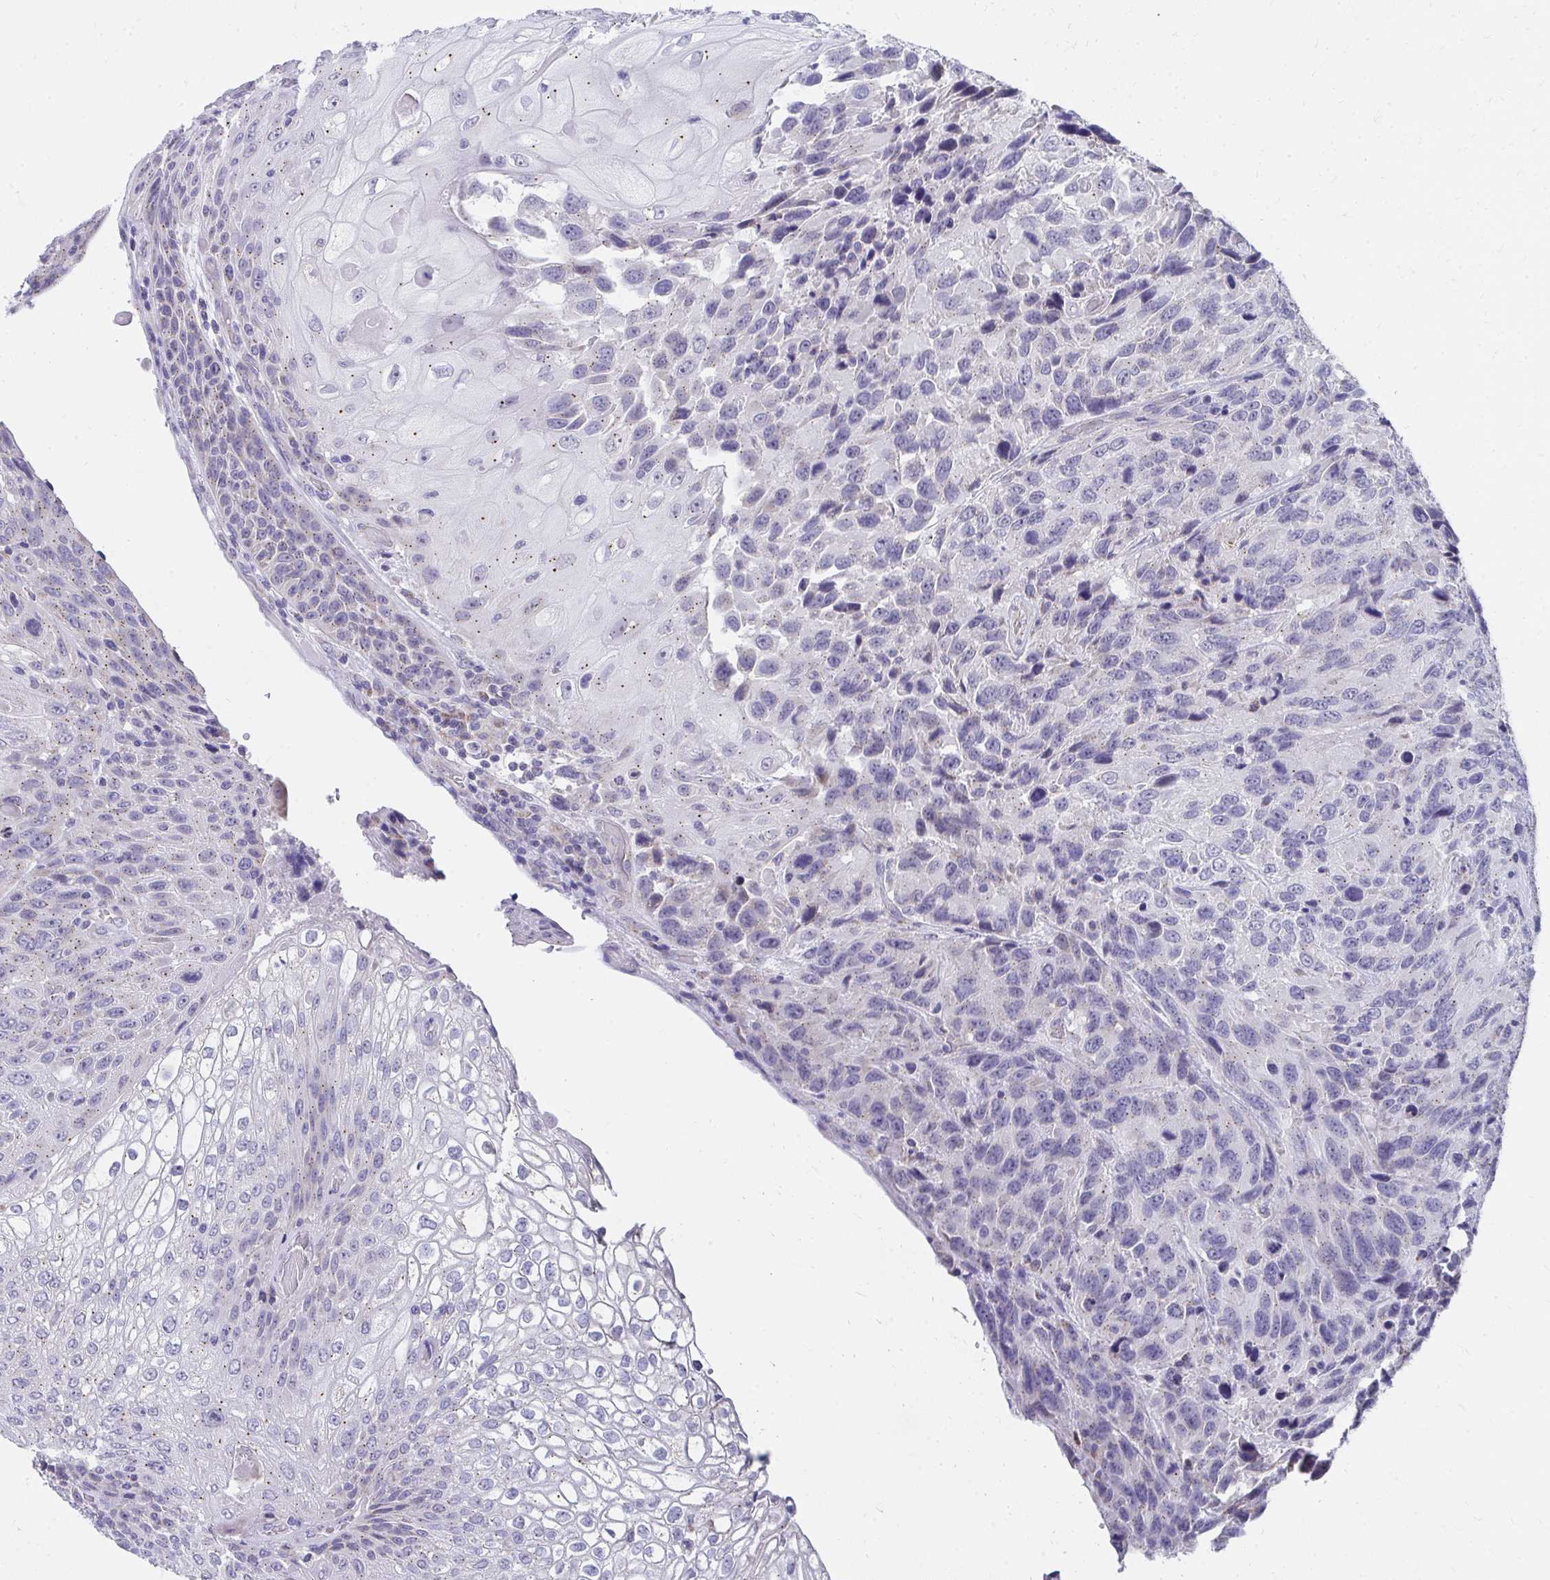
{"staining": {"intensity": "weak", "quantity": "25%-75%", "location": "cytoplasmic/membranous"}, "tissue": "urothelial cancer", "cell_type": "Tumor cells", "image_type": "cancer", "snomed": [{"axis": "morphology", "description": "Urothelial carcinoma, High grade"}, {"axis": "topography", "description": "Urinary bladder"}], "caption": "Immunohistochemistry histopathology image of human high-grade urothelial carcinoma stained for a protein (brown), which demonstrates low levels of weak cytoplasmic/membranous expression in approximately 25%-75% of tumor cells.", "gene": "TMPRSS2", "patient": {"sex": "female", "age": 70}}